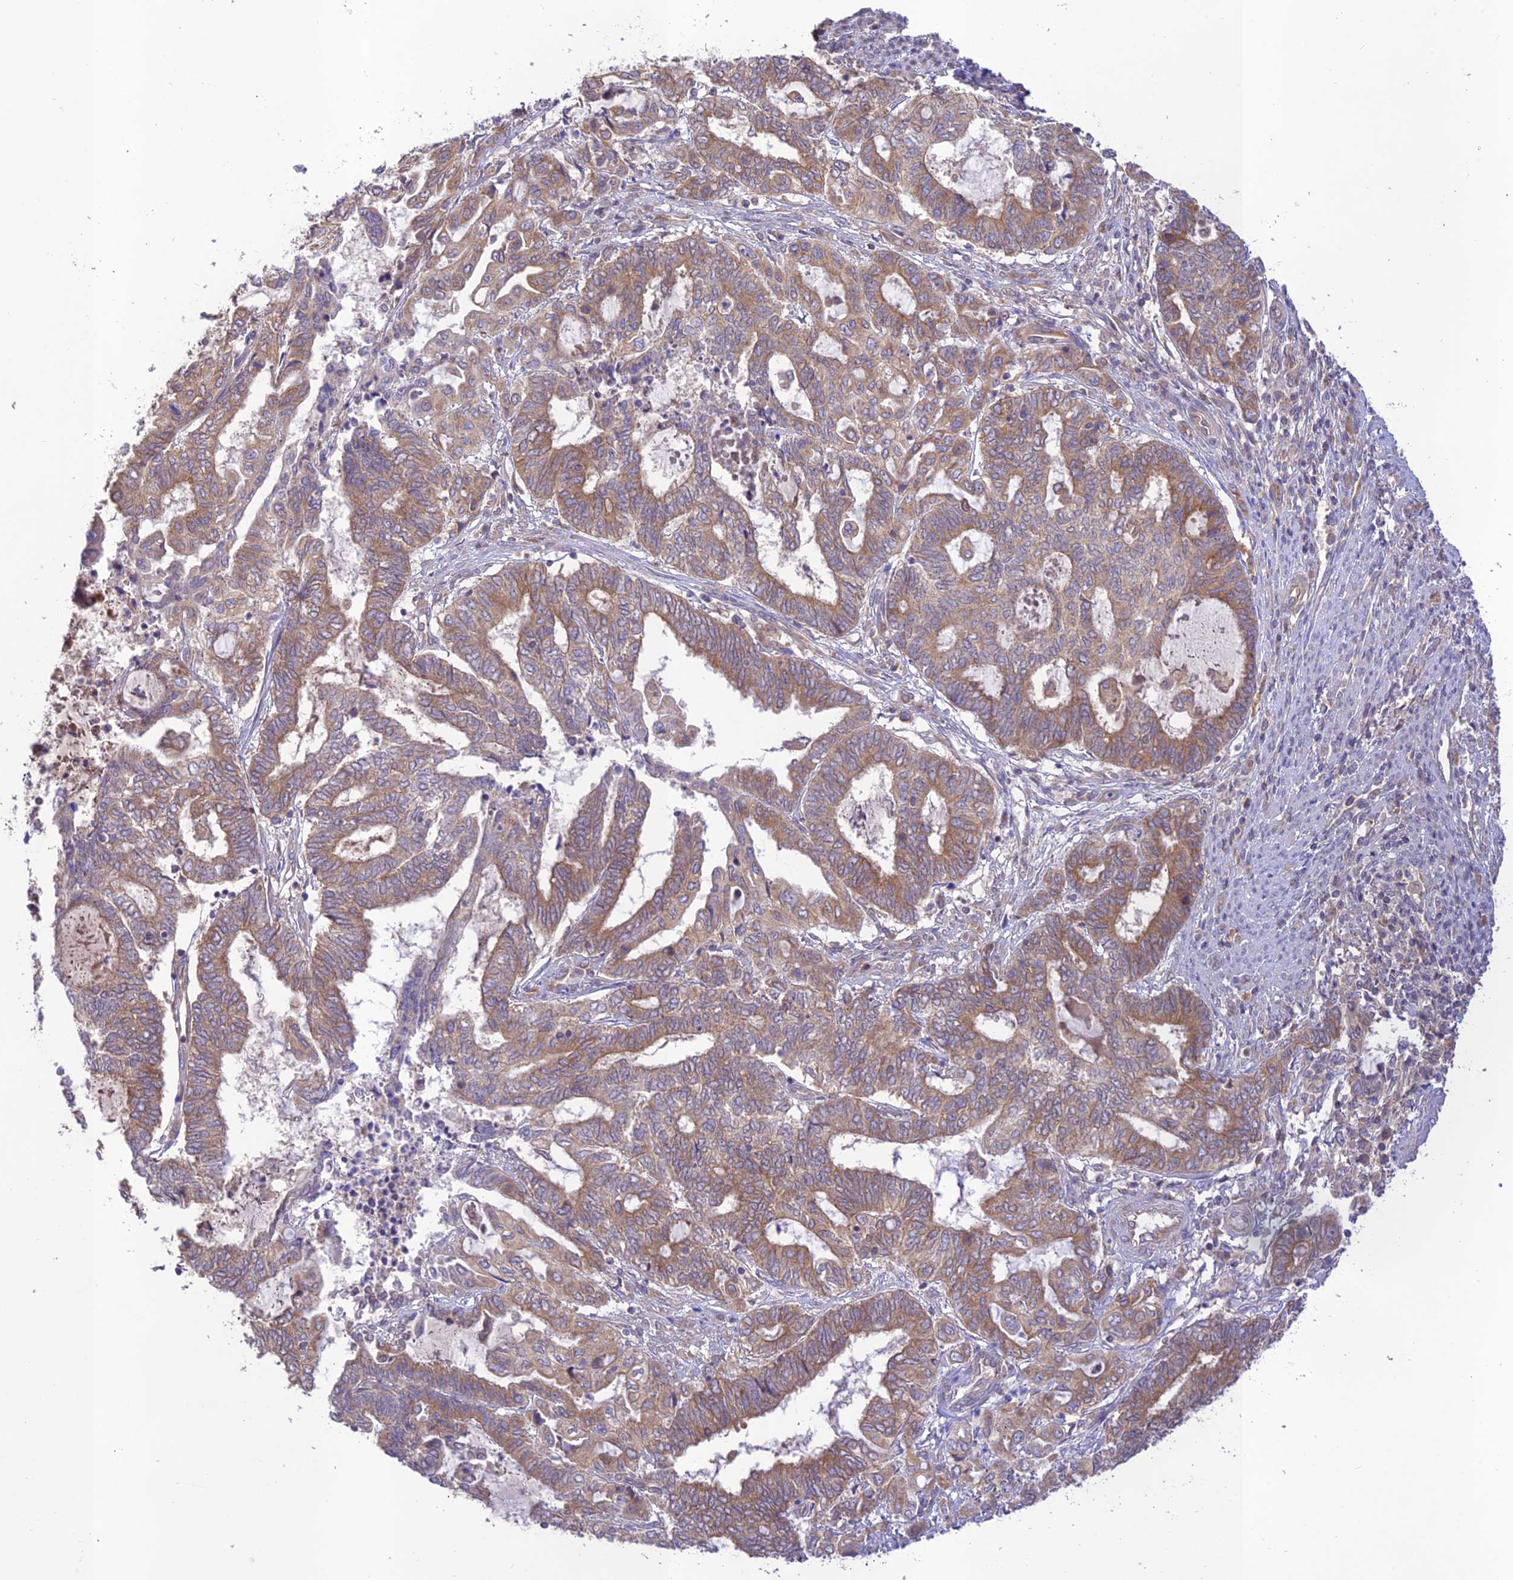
{"staining": {"intensity": "moderate", "quantity": ">75%", "location": "cytoplasmic/membranous"}, "tissue": "endometrial cancer", "cell_type": "Tumor cells", "image_type": "cancer", "snomed": [{"axis": "morphology", "description": "Adenocarcinoma, NOS"}, {"axis": "topography", "description": "Uterus"}, {"axis": "topography", "description": "Endometrium"}], "caption": "DAB immunohistochemical staining of adenocarcinoma (endometrial) shows moderate cytoplasmic/membranous protein staining in about >75% of tumor cells. (IHC, brightfield microscopy, high magnification).", "gene": "TMEM259", "patient": {"sex": "female", "age": 70}}